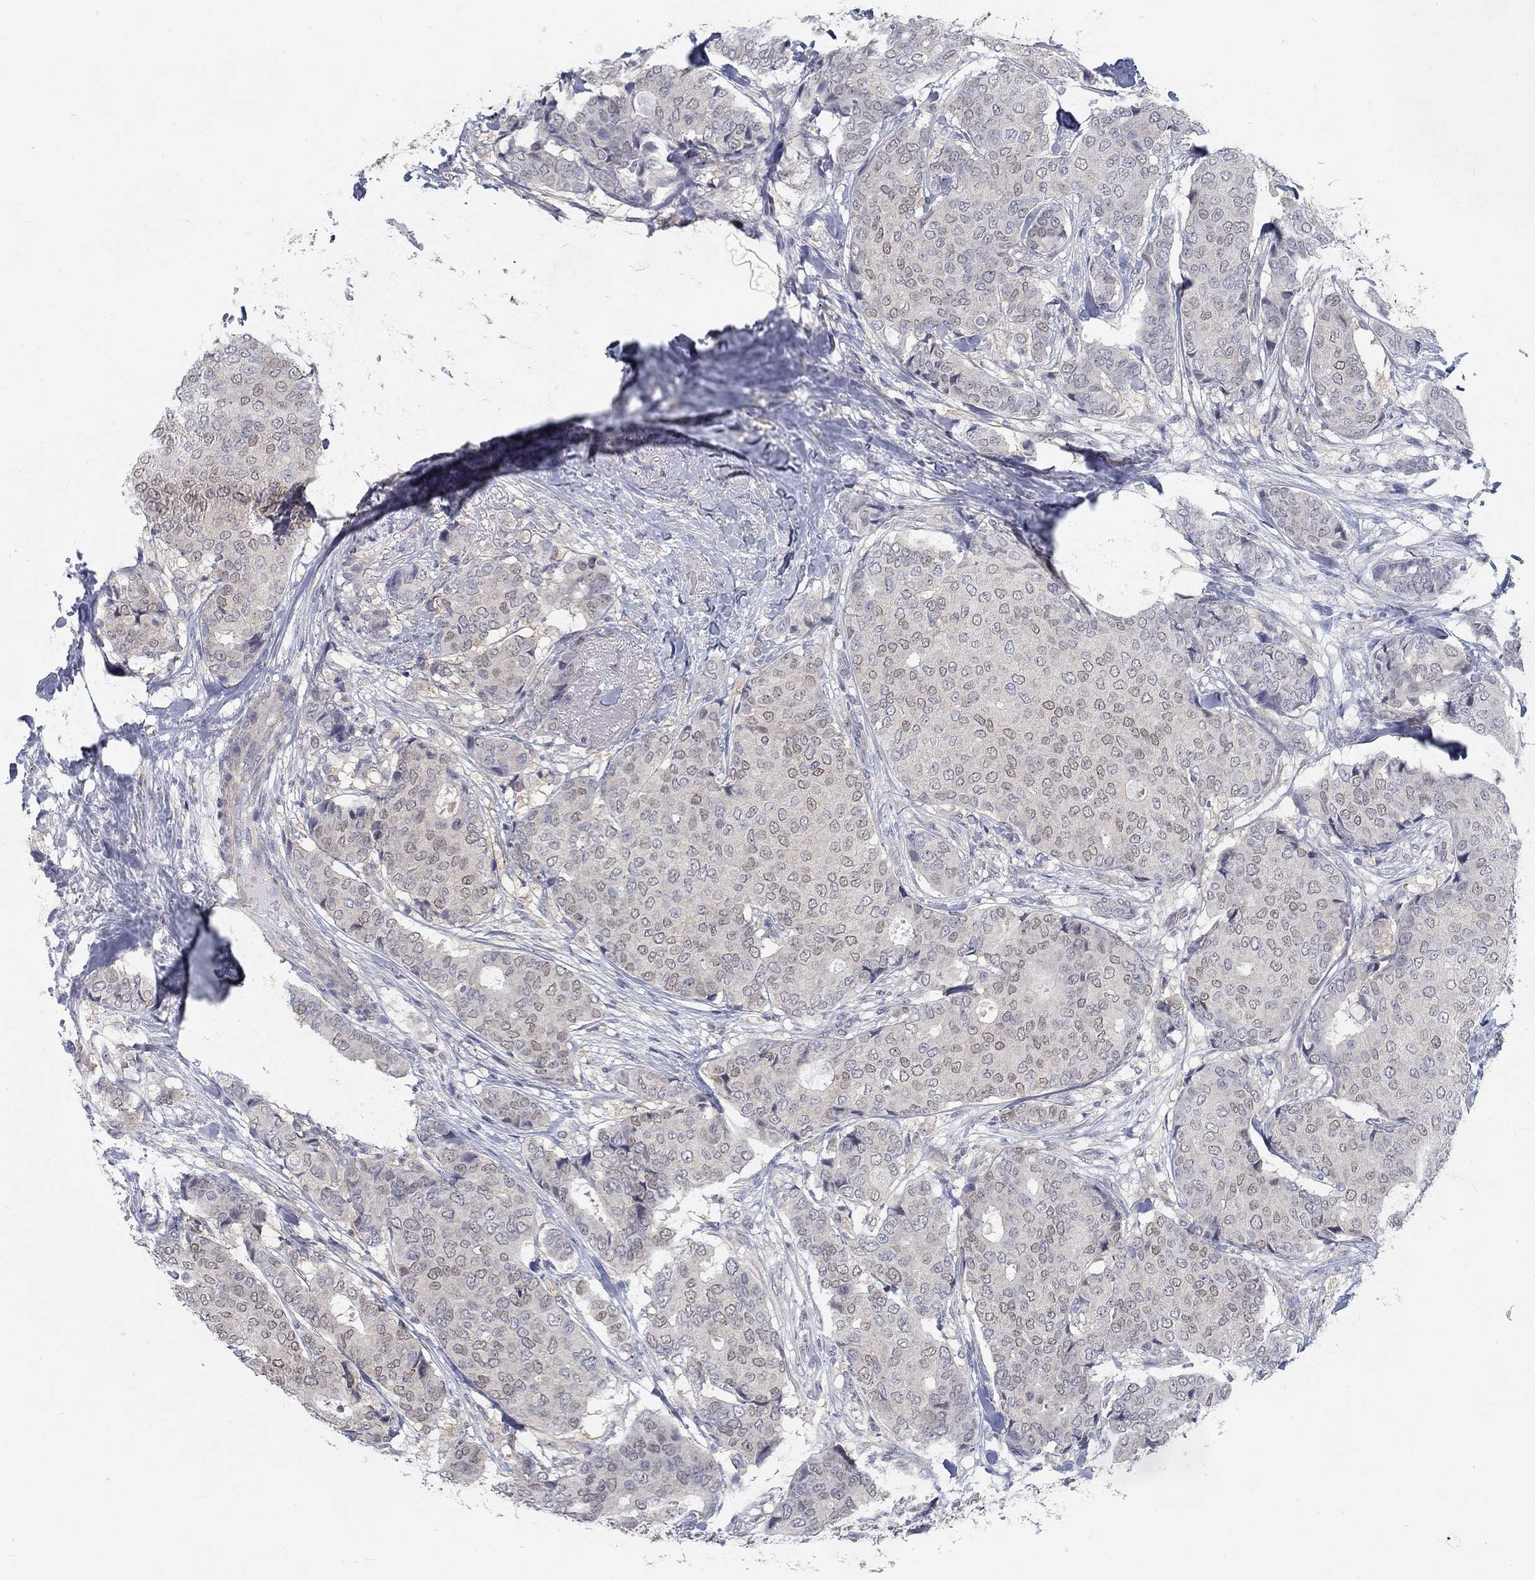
{"staining": {"intensity": "weak", "quantity": "25%-75%", "location": "nuclear"}, "tissue": "breast cancer", "cell_type": "Tumor cells", "image_type": "cancer", "snomed": [{"axis": "morphology", "description": "Duct carcinoma"}, {"axis": "topography", "description": "Breast"}], "caption": "Tumor cells reveal low levels of weak nuclear staining in about 25%-75% of cells in breast cancer (infiltrating ductal carcinoma). (IHC, brightfield microscopy, high magnification).", "gene": "MTSS2", "patient": {"sex": "female", "age": 75}}